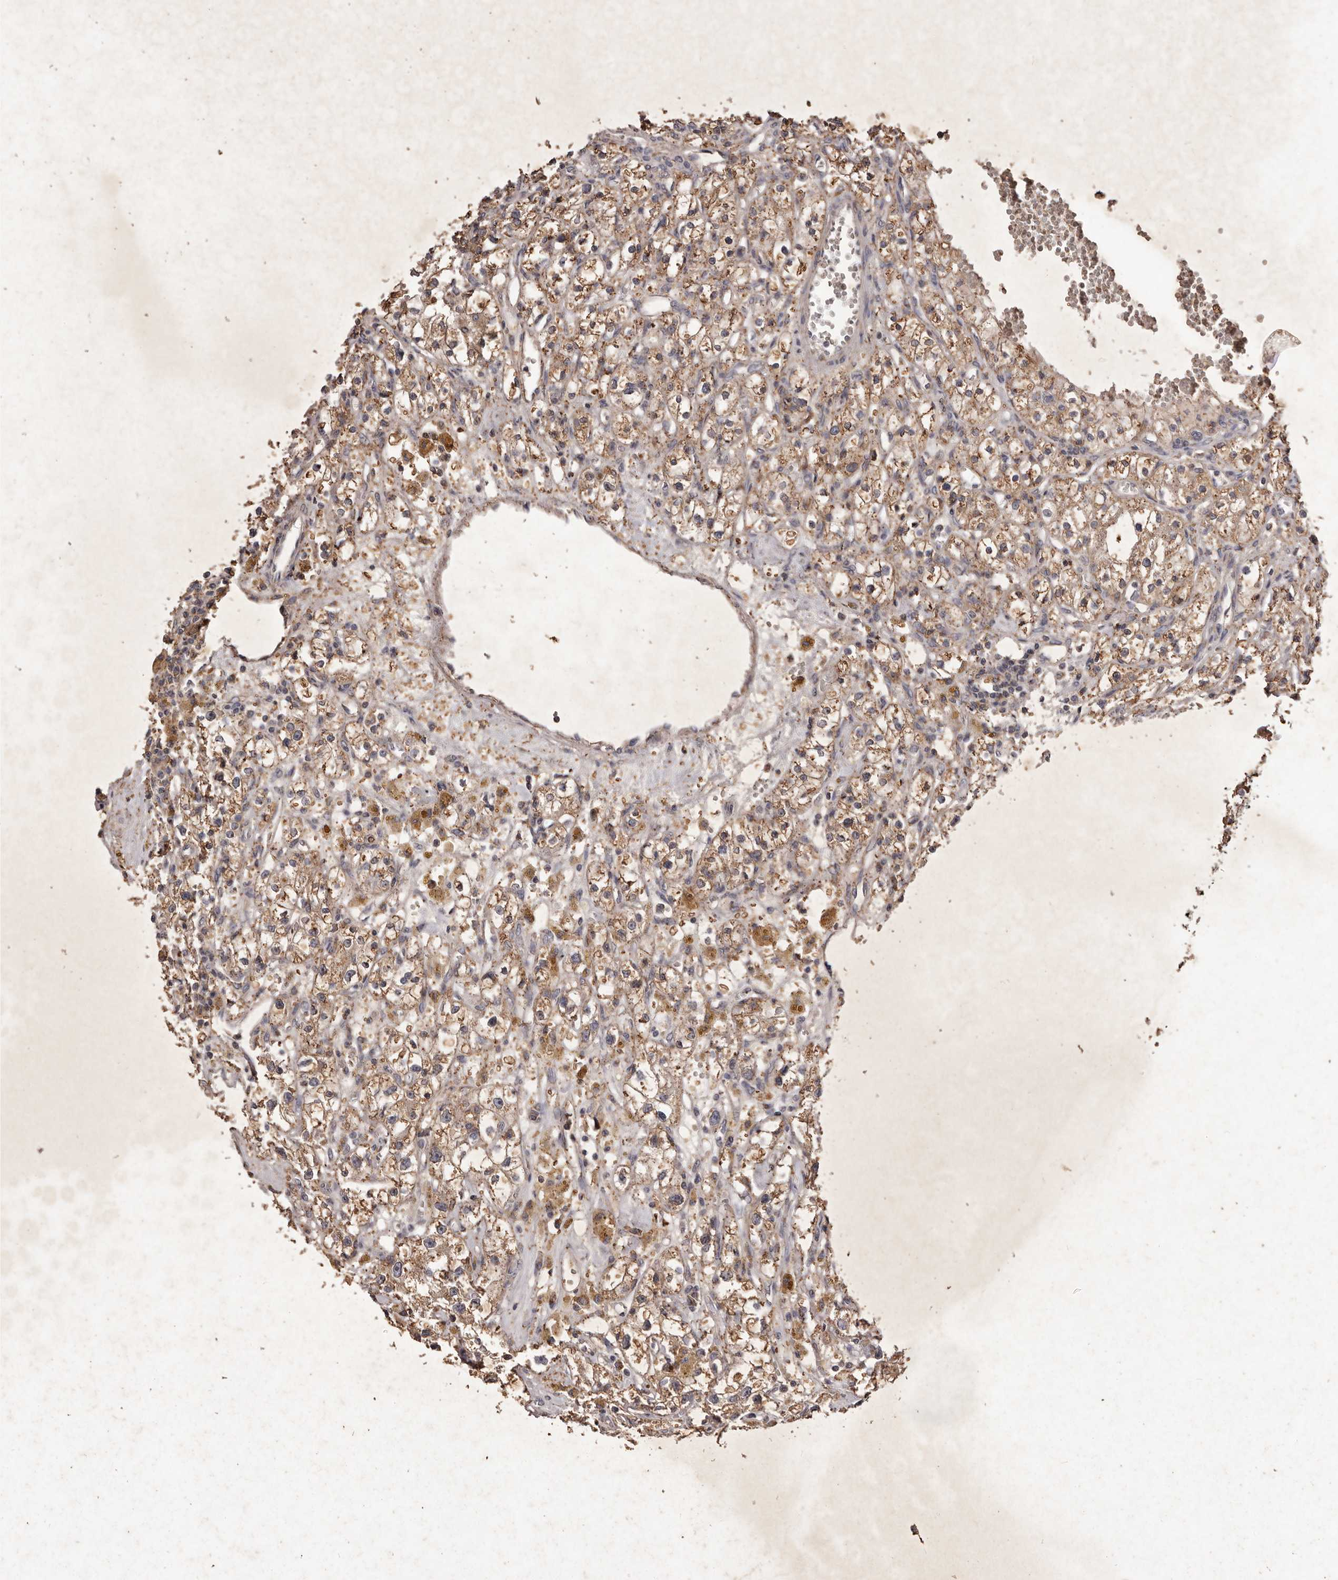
{"staining": {"intensity": "moderate", "quantity": ">75%", "location": "cytoplasmic/membranous"}, "tissue": "renal cancer", "cell_type": "Tumor cells", "image_type": "cancer", "snomed": [{"axis": "morphology", "description": "Adenocarcinoma, NOS"}, {"axis": "topography", "description": "Kidney"}], "caption": "Human renal adenocarcinoma stained with a protein marker exhibits moderate staining in tumor cells.", "gene": "CXCL14", "patient": {"sex": "male", "age": 56}}